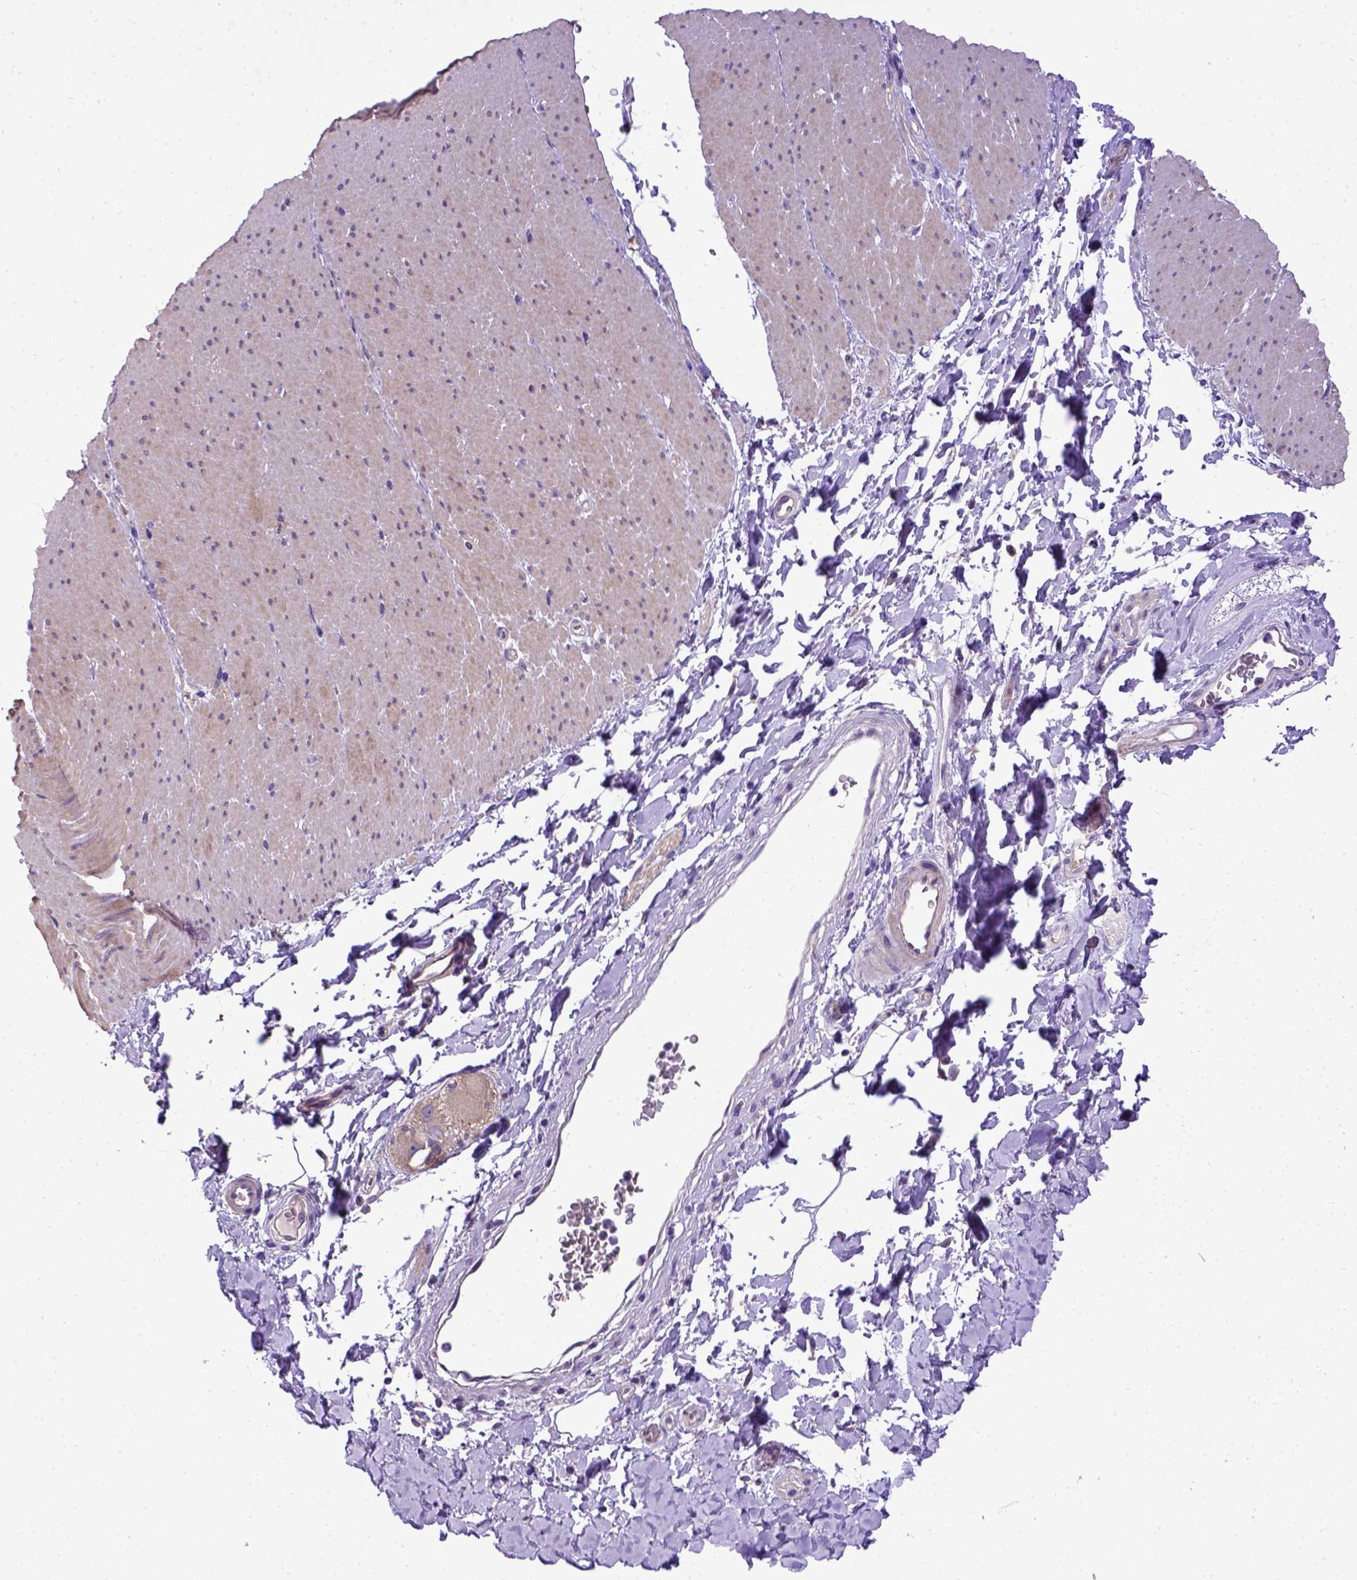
{"staining": {"intensity": "negative", "quantity": "none", "location": "none"}, "tissue": "smooth muscle", "cell_type": "Smooth muscle cells", "image_type": "normal", "snomed": [{"axis": "morphology", "description": "Normal tissue, NOS"}, {"axis": "topography", "description": "Smooth muscle"}, {"axis": "topography", "description": "Rectum"}], "caption": "Immunohistochemistry (IHC) image of normal smooth muscle stained for a protein (brown), which reveals no expression in smooth muscle cells.", "gene": "ADAM12", "patient": {"sex": "male", "age": 53}}